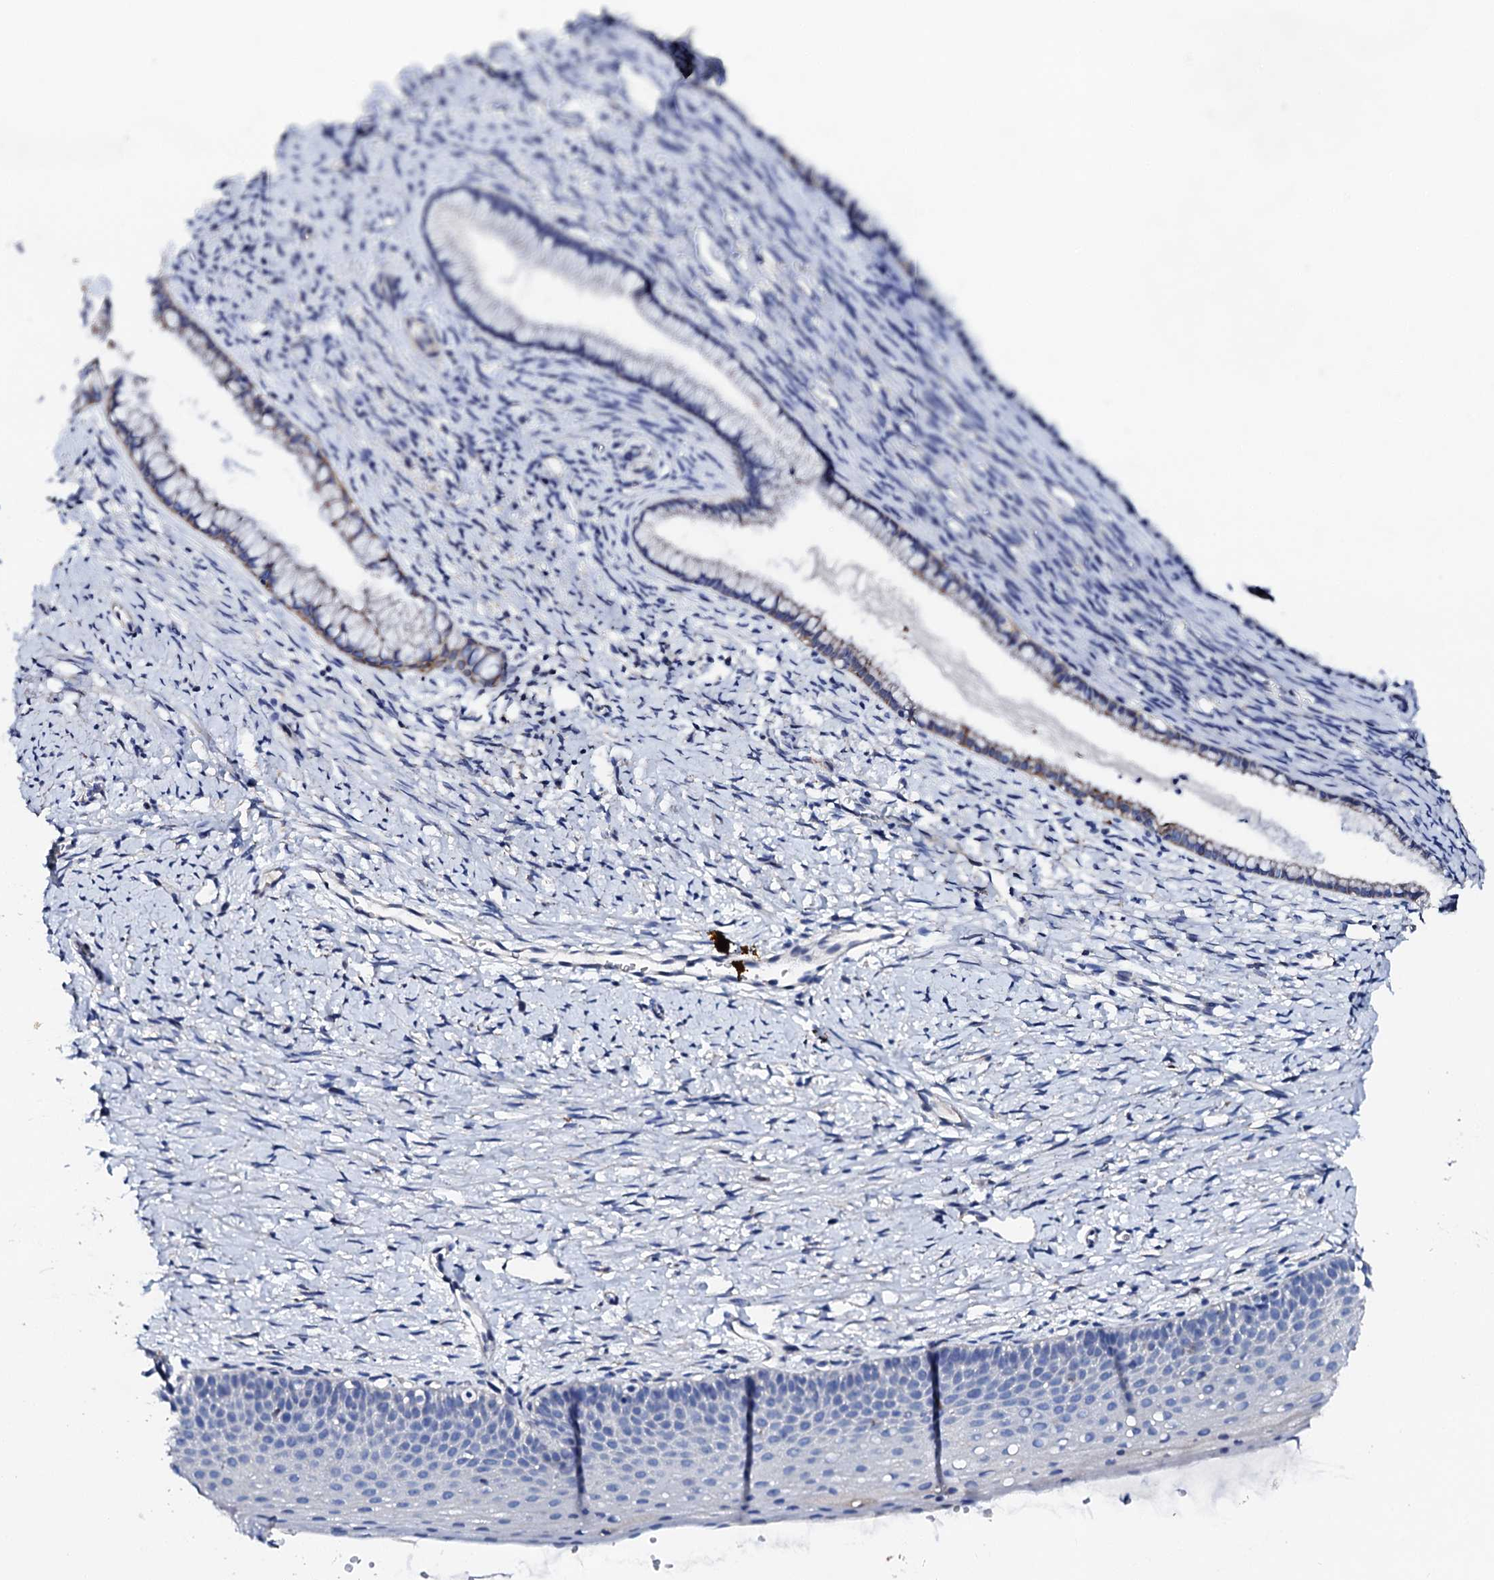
{"staining": {"intensity": "negative", "quantity": "none", "location": "none"}, "tissue": "cervix", "cell_type": "Glandular cells", "image_type": "normal", "snomed": [{"axis": "morphology", "description": "Normal tissue, NOS"}, {"axis": "topography", "description": "Cervix"}], "caption": "Cervix stained for a protein using immunohistochemistry (IHC) demonstrates no expression glandular cells.", "gene": "KLHL32", "patient": {"sex": "female", "age": 36}}